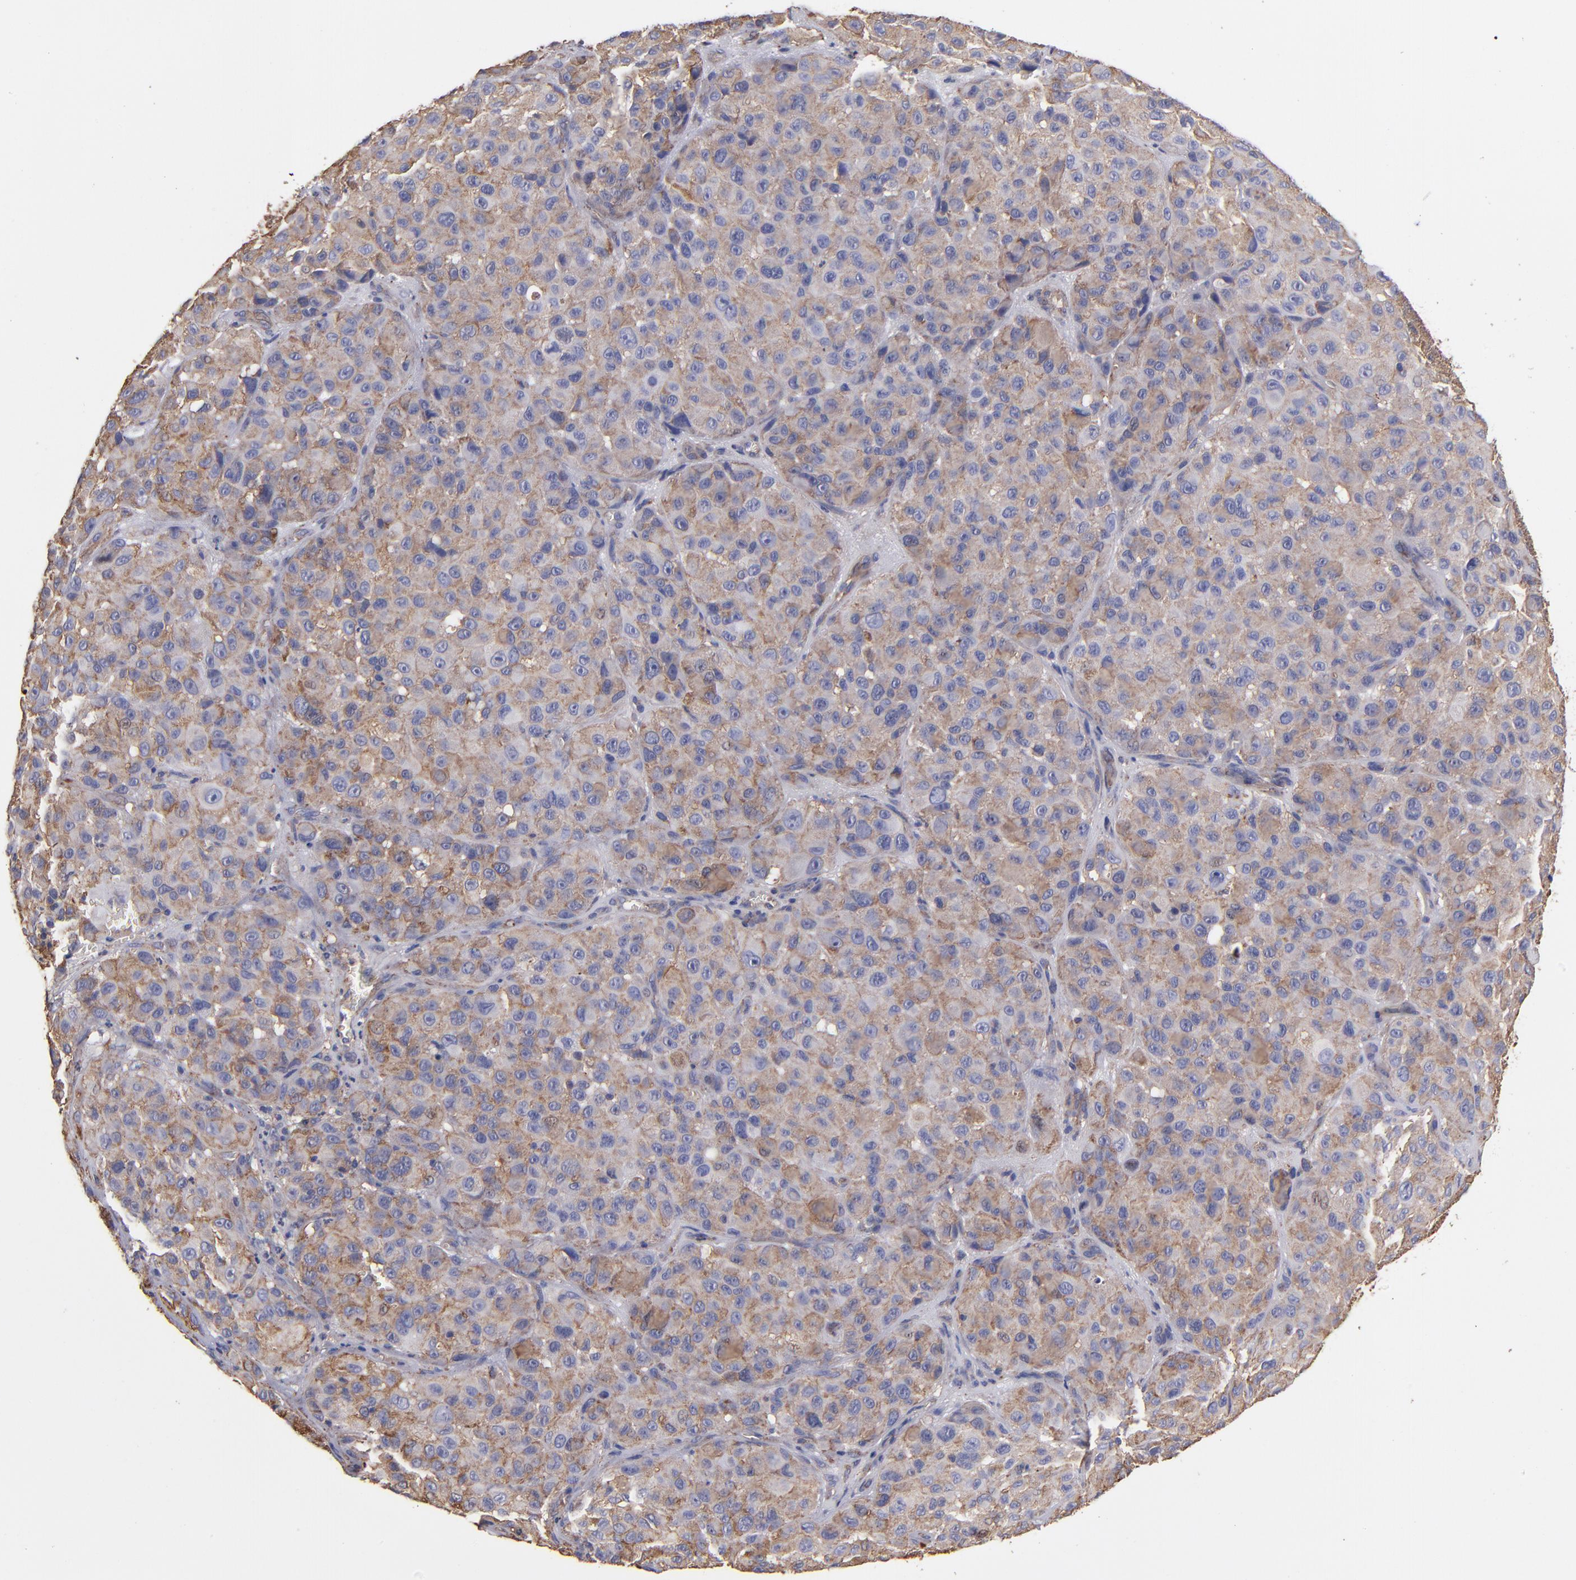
{"staining": {"intensity": "weak", "quantity": "25%-75%", "location": "cytoplasmic/membranous"}, "tissue": "melanoma", "cell_type": "Tumor cells", "image_type": "cancer", "snomed": [{"axis": "morphology", "description": "Malignant melanoma, NOS"}, {"axis": "topography", "description": "Skin"}], "caption": "Immunohistochemistry histopathology image of neoplastic tissue: human melanoma stained using immunohistochemistry (IHC) demonstrates low levels of weak protein expression localized specifically in the cytoplasmic/membranous of tumor cells, appearing as a cytoplasmic/membranous brown color.", "gene": "MVP", "patient": {"sex": "female", "age": 21}}